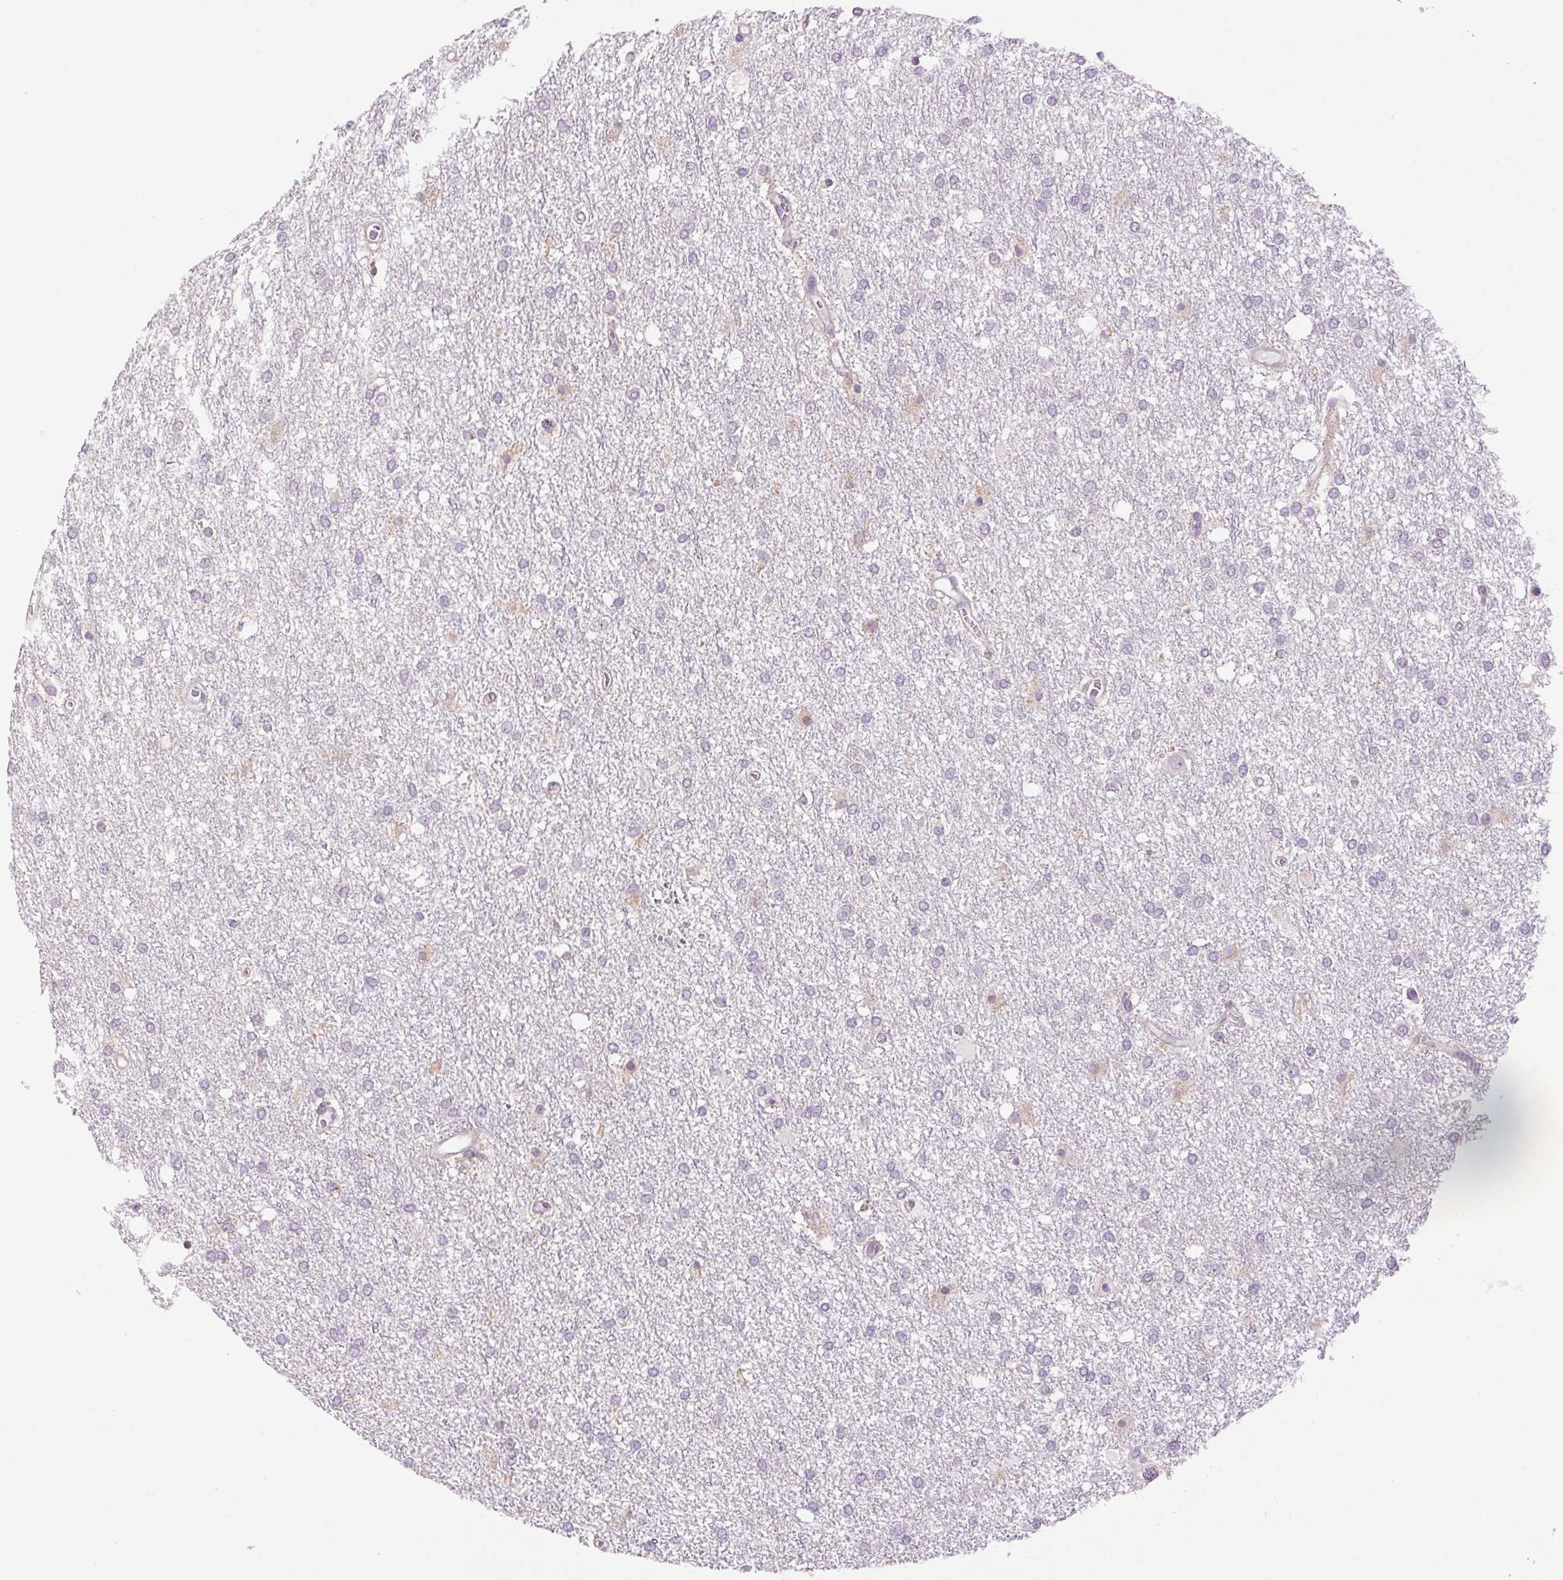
{"staining": {"intensity": "negative", "quantity": "none", "location": "none"}, "tissue": "glioma", "cell_type": "Tumor cells", "image_type": "cancer", "snomed": [{"axis": "morphology", "description": "Glioma, malignant, High grade"}, {"axis": "topography", "description": "Brain"}], "caption": "This is a image of IHC staining of glioma, which shows no positivity in tumor cells.", "gene": "SOWAHC", "patient": {"sex": "female", "age": 61}}